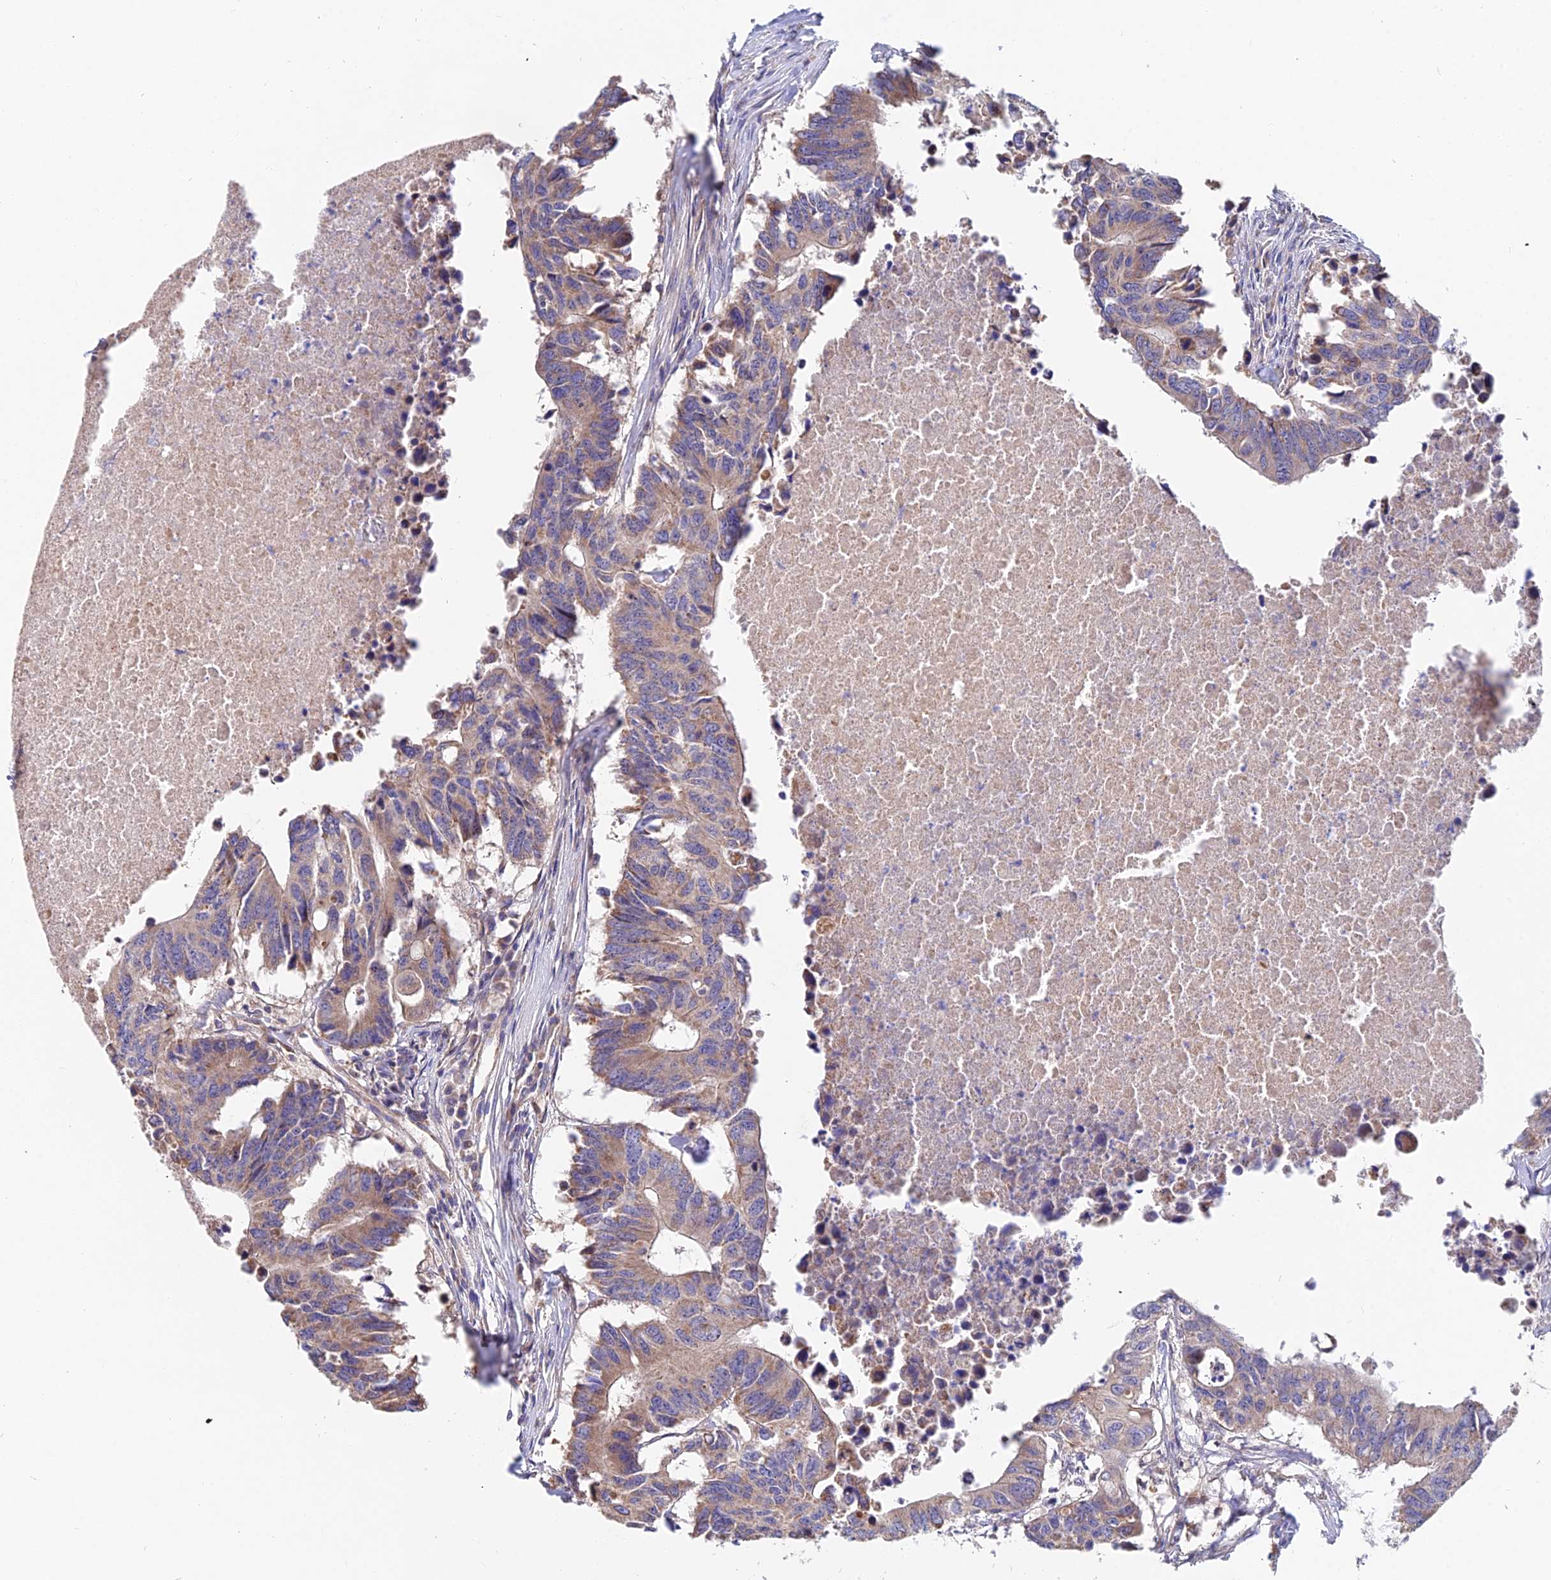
{"staining": {"intensity": "weak", "quantity": ">75%", "location": "cytoplasmic/membranous"}, "tissue": "colorectal cancer", "cell_type": "Tumor cells", "image_type": "cancer", "snomed": [{"axis": "morphology", "description": "Adenocarcinoma, NOS"}, {"axis": "topography", "description": "Colon"}], "caption": "Tumor cells demonstrate weak cytoplasmic/membranous expression in approximately >75% of cells in colorectal cancer.", "gene": "CDC37L1", "patient": {"sex": "male", "age": 71}}